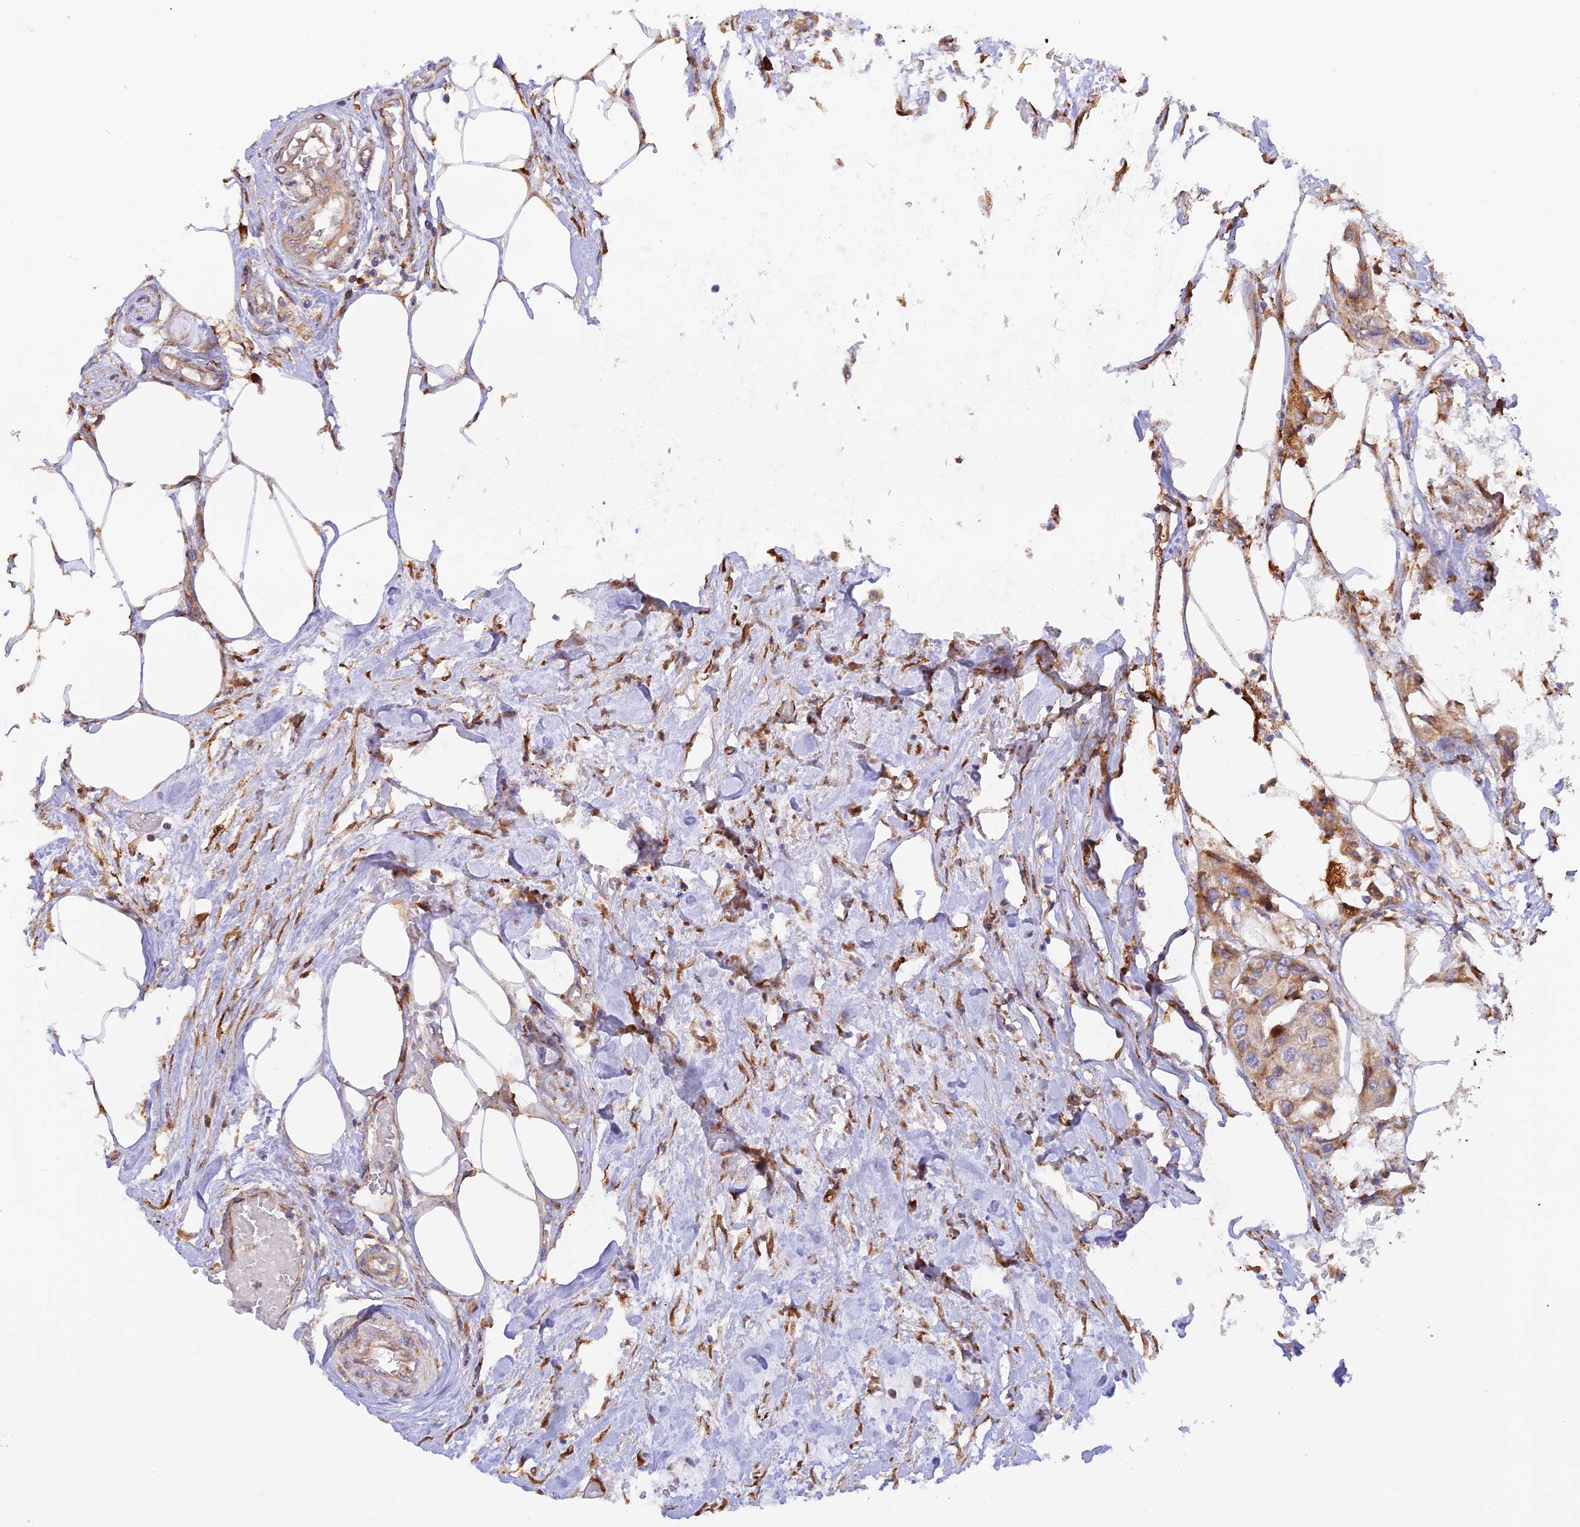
{"staining": {"intensity": "moderate", "quantity": "<25%", "location": "cytoplasmic/membranous"}, "tissue": "urothelial cancer", "cell_type": "Tumor cells", "image_type": "cancer", "snomed": [{"axis": "morphology", "description": "Urothelial carcinoma, High grade"}, {"axis": "topography", "description": "Urinary bladder"}], "caption": "This histopathology image displays IHC staining of urothelial carcinoma (high-grade), with low moderate cytoplasmic/membranous expression in approximately <25% of tumor cells.", "gene": "RPL5", "patient": {"sex": "male", "age": 64}}